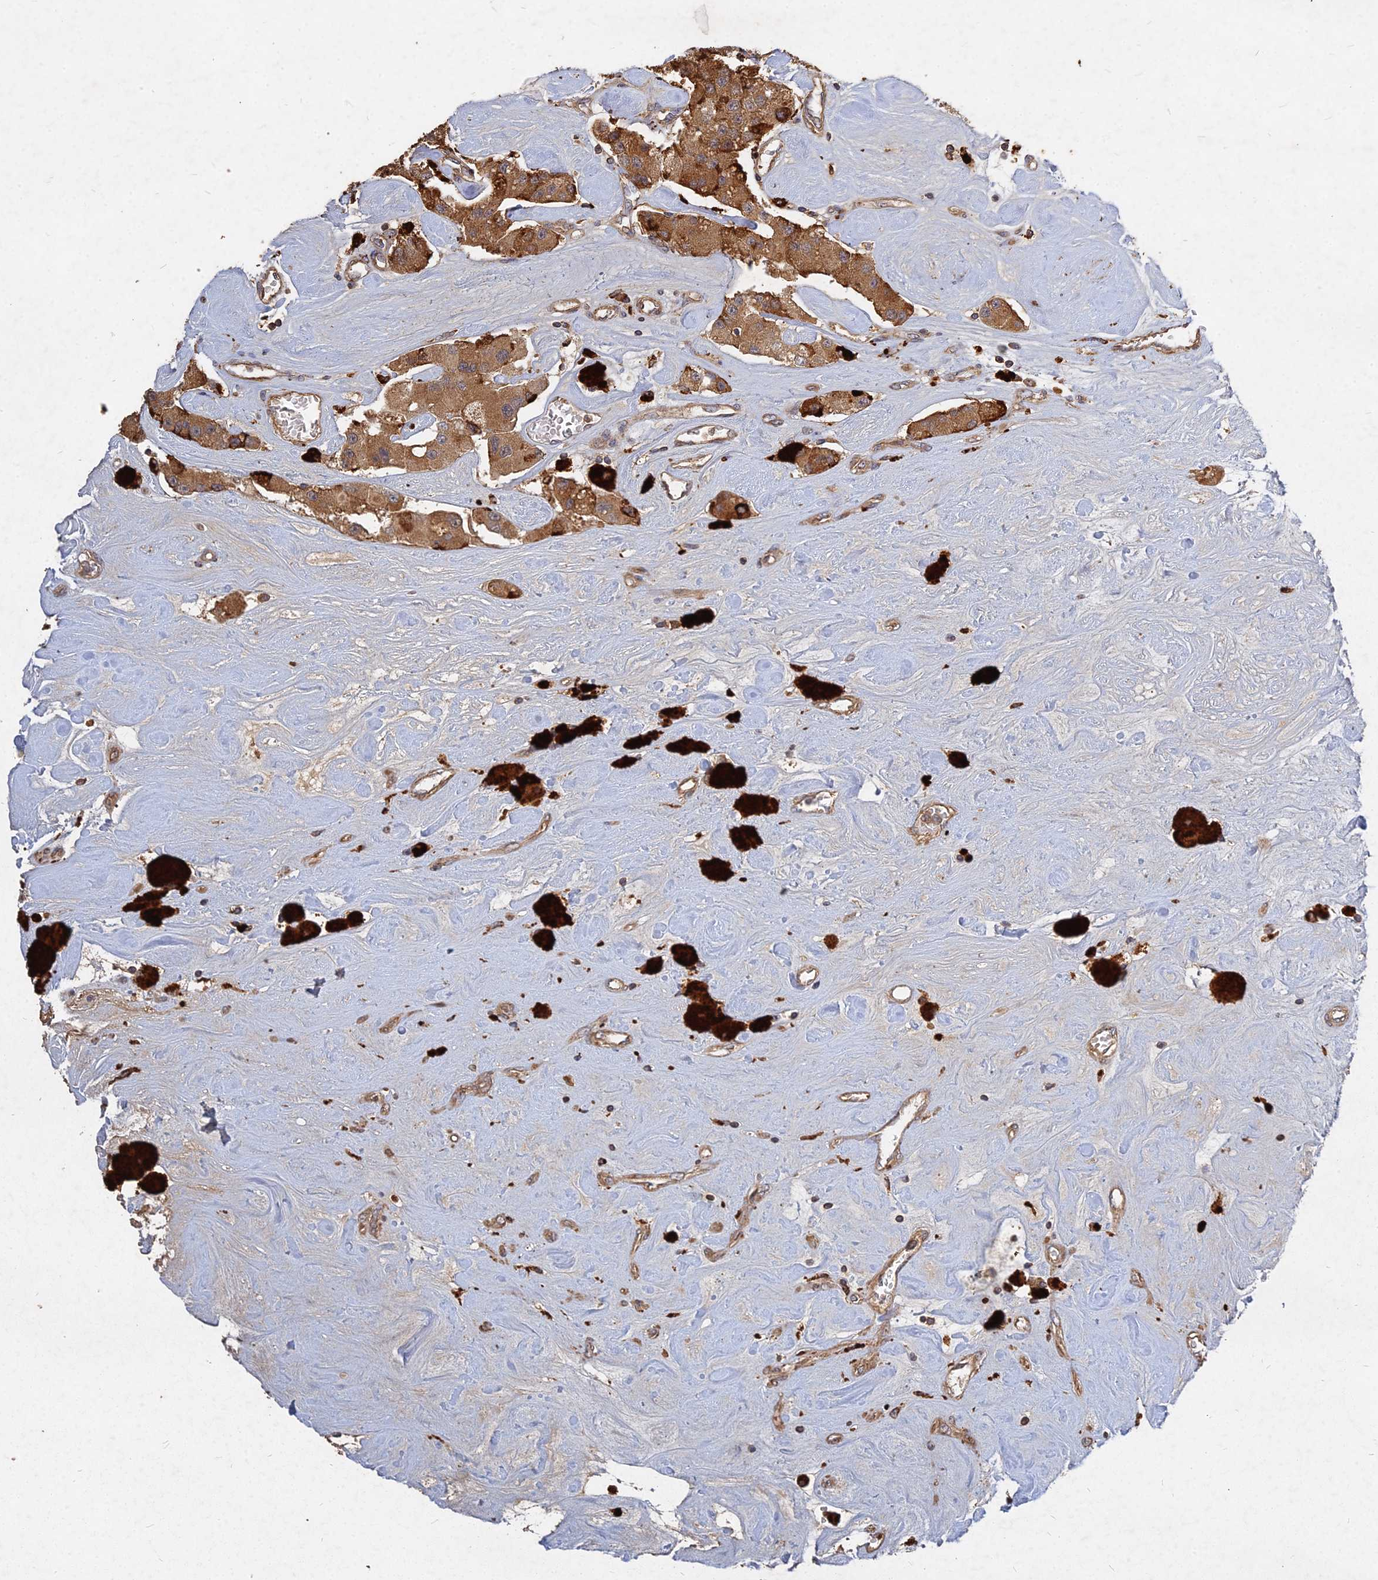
{"staining": {"intensity": "moderate", "quantity": ">75%", "location": "cytoplasmic/membranous"}, "tissue": "carcinoid", "cell_type": "Tumor cells", "image_type": "cancer", "snomed": [{"axis": "morphology", "description": "Carcinoid, malignant, NOS"}, {"axis": "topography", "description": "Pancreas"}], "caption": "The immunohistochemical stain highlights moderate cytoplasmic/membranous staining in tumor cells of carcinoid (malignant) tissue.", "gene": "UBE2W", "patient": {"sex": "male", "age": 41}}